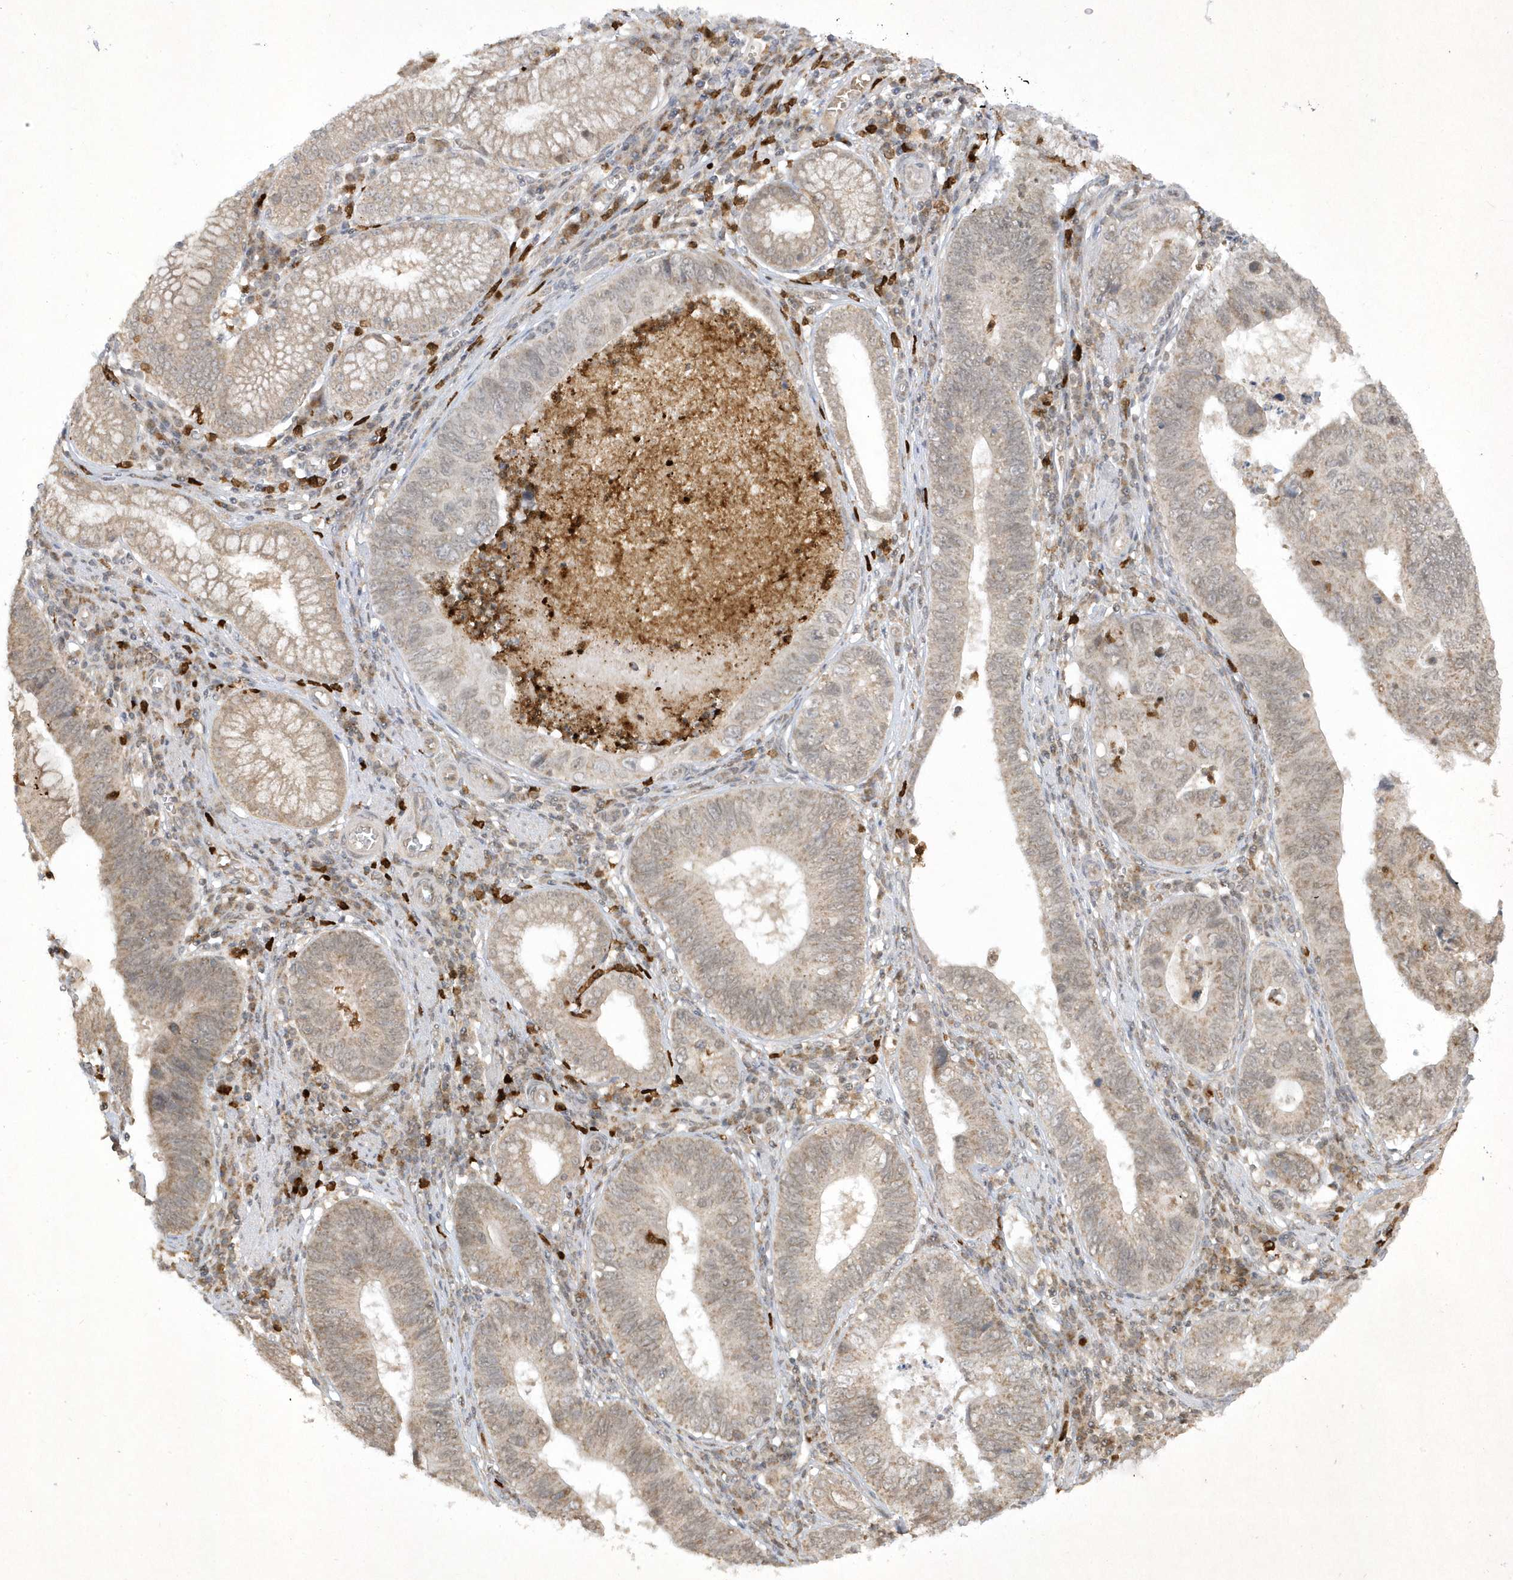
{"staining": {"intensity": "weak", "quantity": ">75%", "location": "cytoplasmic/membranous"}, "tissue": "stomach cancer", "cell_type": "Tumor cells", "image_type": "cancer", "snomed": [{"axis": "morphology", "description": "Adenocarcinoma, NOS"}, {"axis": "topography", "description": "Stomach"}], "caption": "Immunohistochemical staining of human stomach adenocarcinoma exhibits low levels of weak cytoplasmic/membranous protein expression in about >75% of tumor cells.", "gene": "ZNF213", "patient": {"sex": "male", "age": 59}}